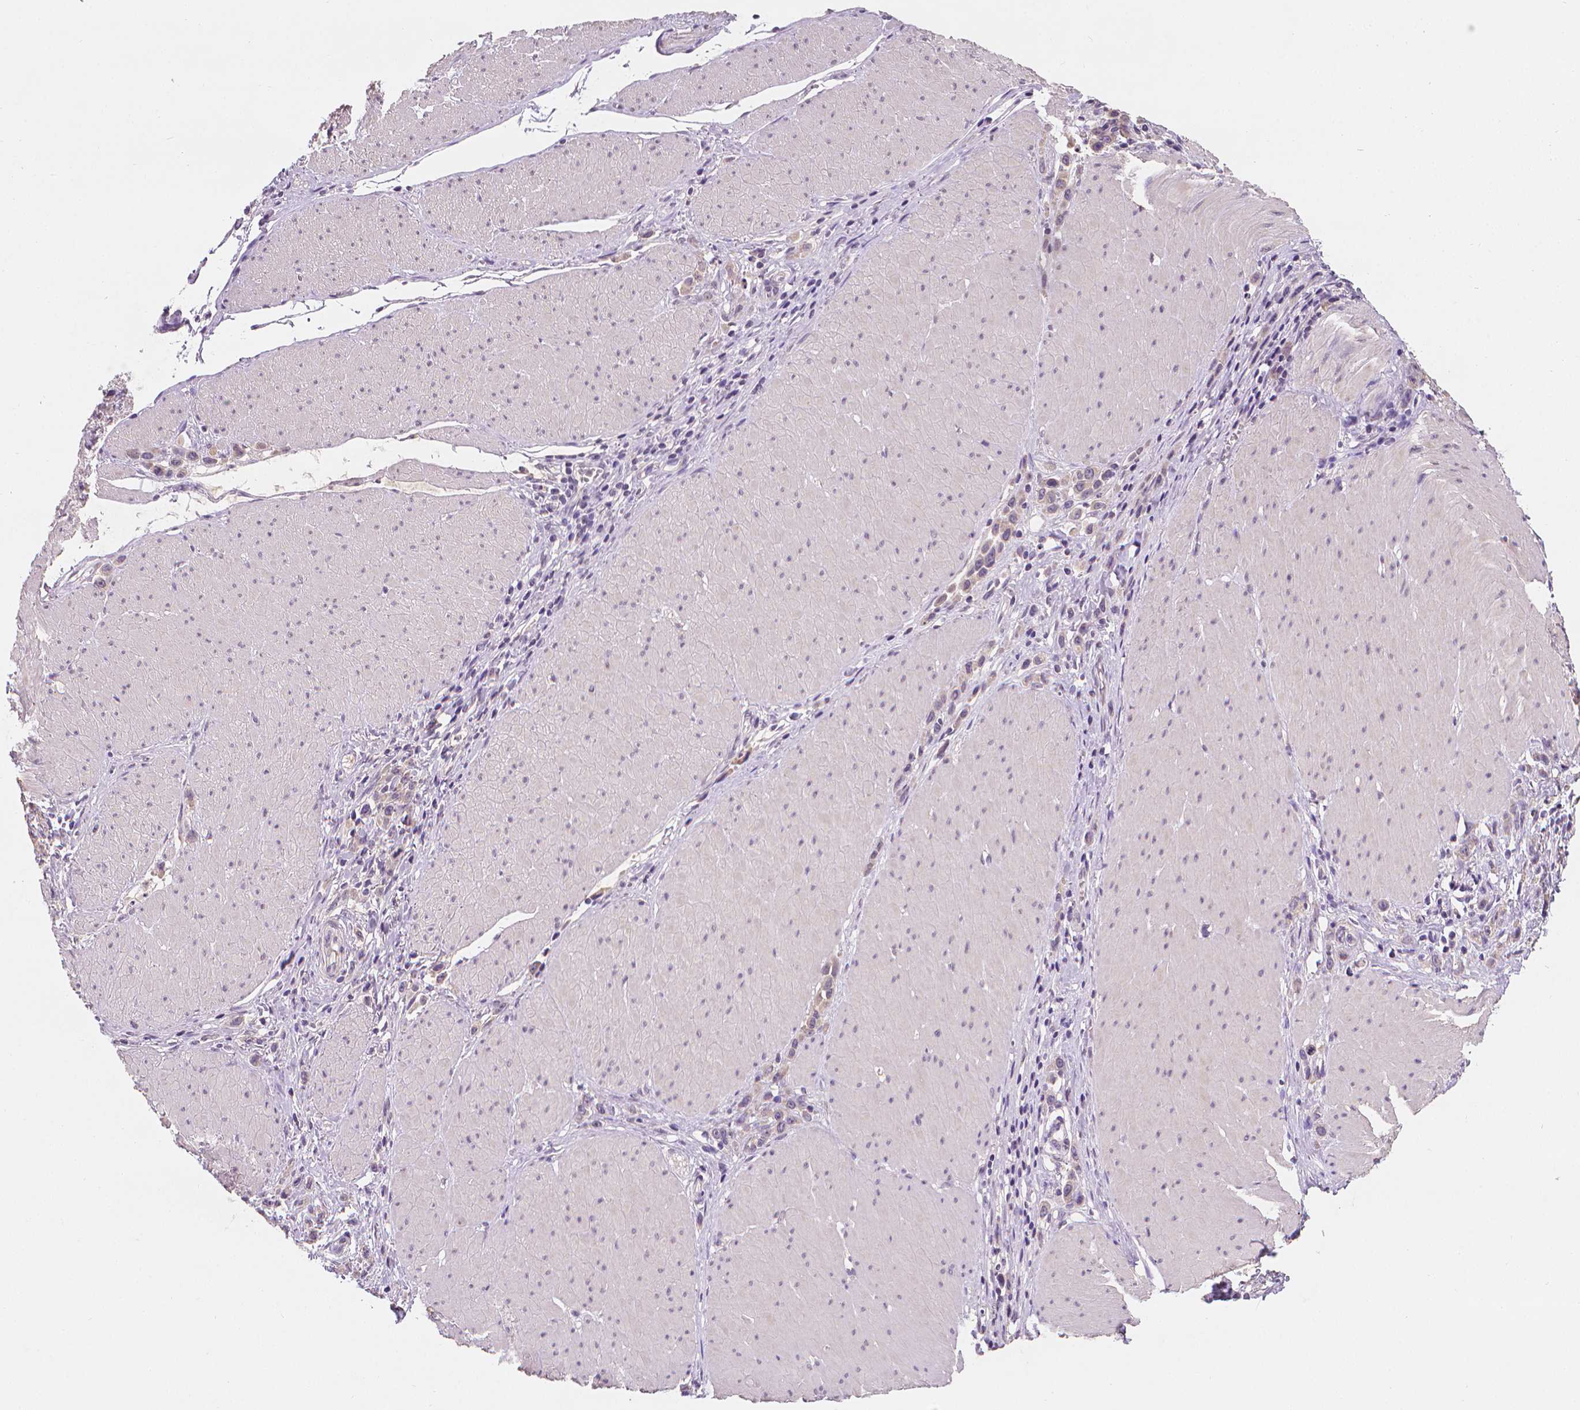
{"staining": {"intensity": "negative", "quantity": "none", "location": "none"}, "tissue": "stomach cancer", "cell_type": "Tumor cells", "image_type": "cancer", "snomed": [{"axis": "morphology", "description": "Adenocarcinoma, NOS"}, {"axis": "topography", "description": "Stomach"}], "caption": "A photomicrograph of adenocarcinoma (stomach) stained for a protein reveals no brown staining in tumor cells.", "gene": "FASN", "patient": {"sex": "male", "age": 47}}